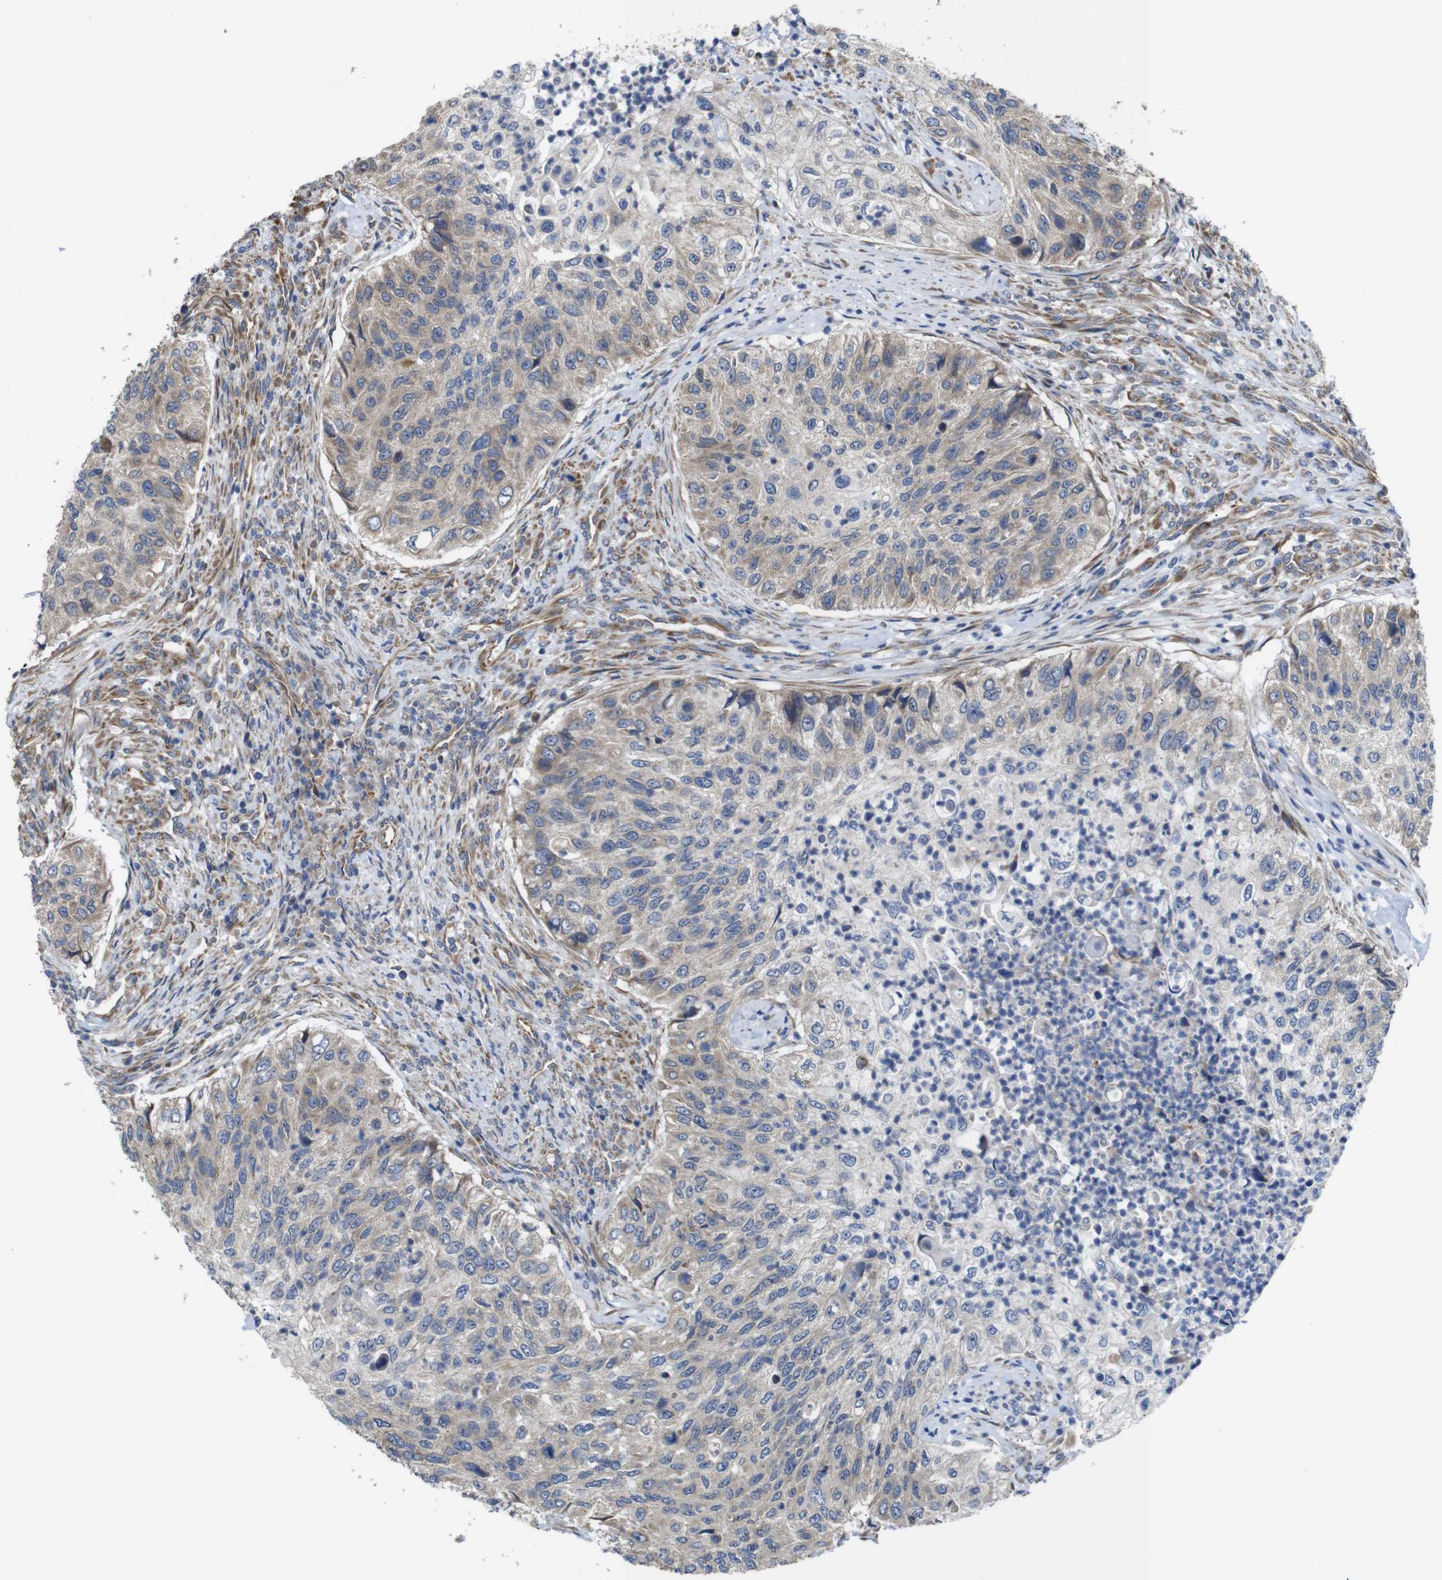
{"staining": {"intensity": "weak", "quantity": ">75%", "location": "cytoplasmic/membranous"}, "tissue": "urothelial cancer", "cell_type": "Tumor cells", "image_type": "cancer", "snomed": [{"axis": "morphology", "description": "Urothelial carcinoma, High grade"}, {"axis": "topography", "description": "Urinary bladder"}], "caption": "High-grade urothelial carcinoma stained for a protein (brown) displays weak cytoplasmic/membranous positive expression in about >75% of tumor cells.", "gene": "POMK", "patient": {"sex": "female", "age": 60}}